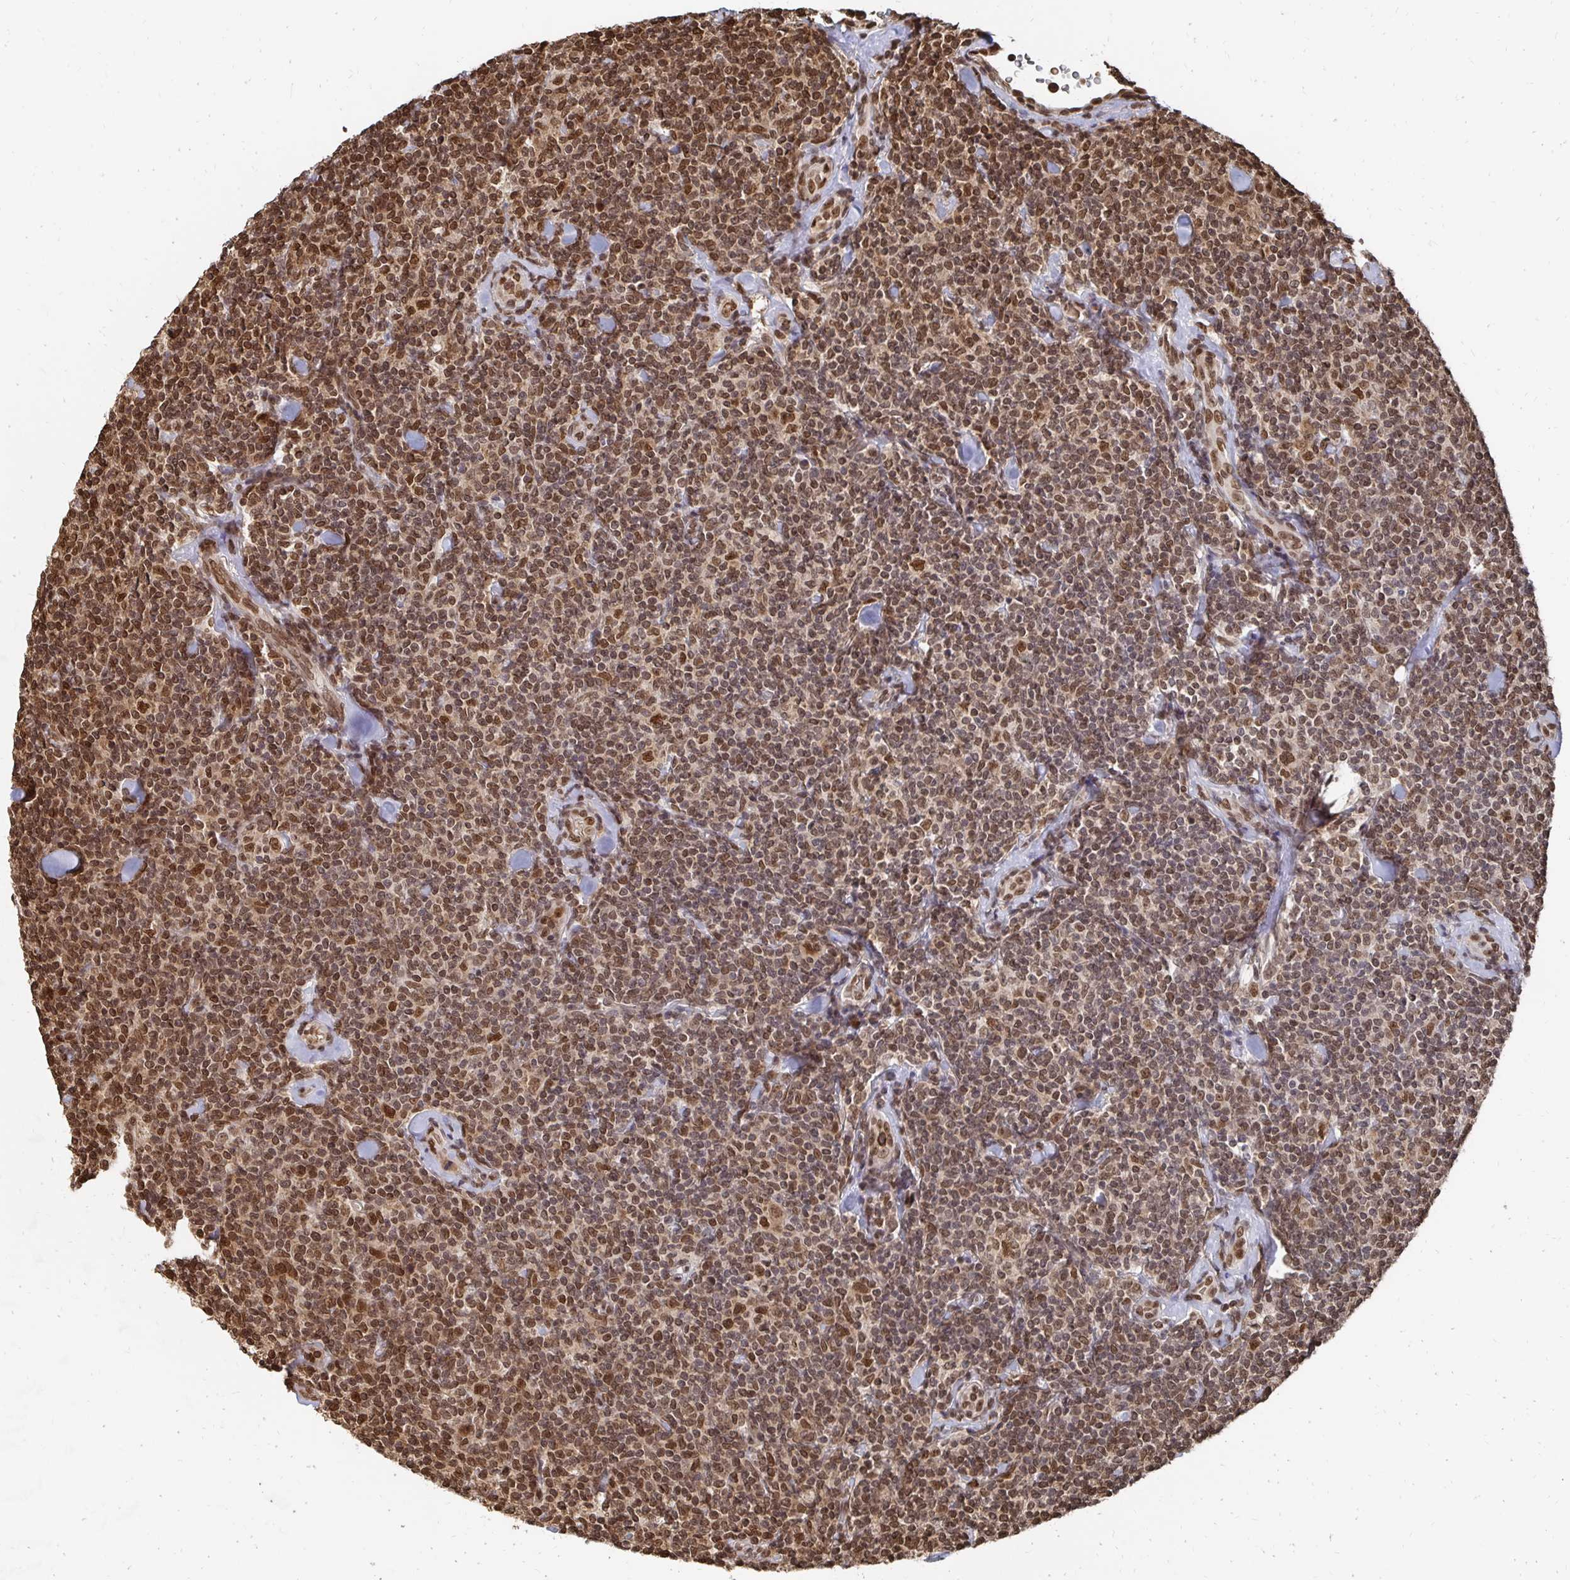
{"staining": {"intensity": "moderate", "quantity": ">75%", "location": "nuclear"}, "tissue": "lymphoma", "cell_type": "Tumor cells", "image_type": "cancer", "snomed": [{"axis": "morphology", "description": "Malignant lymphoma, non-Hodgkin's type, Low grade"}, {"axis": "topography", "description": "Lymph node"}], "caption": "Immunohistochemical staining of malignant lymphoma, non-Hodgkin's type (low-grade) reveals moderate nuclear protein positivity in approximately >75% of tumor cells.", "gene": "GTF3C6", "patient": {"sex": "female", "age": 56}}